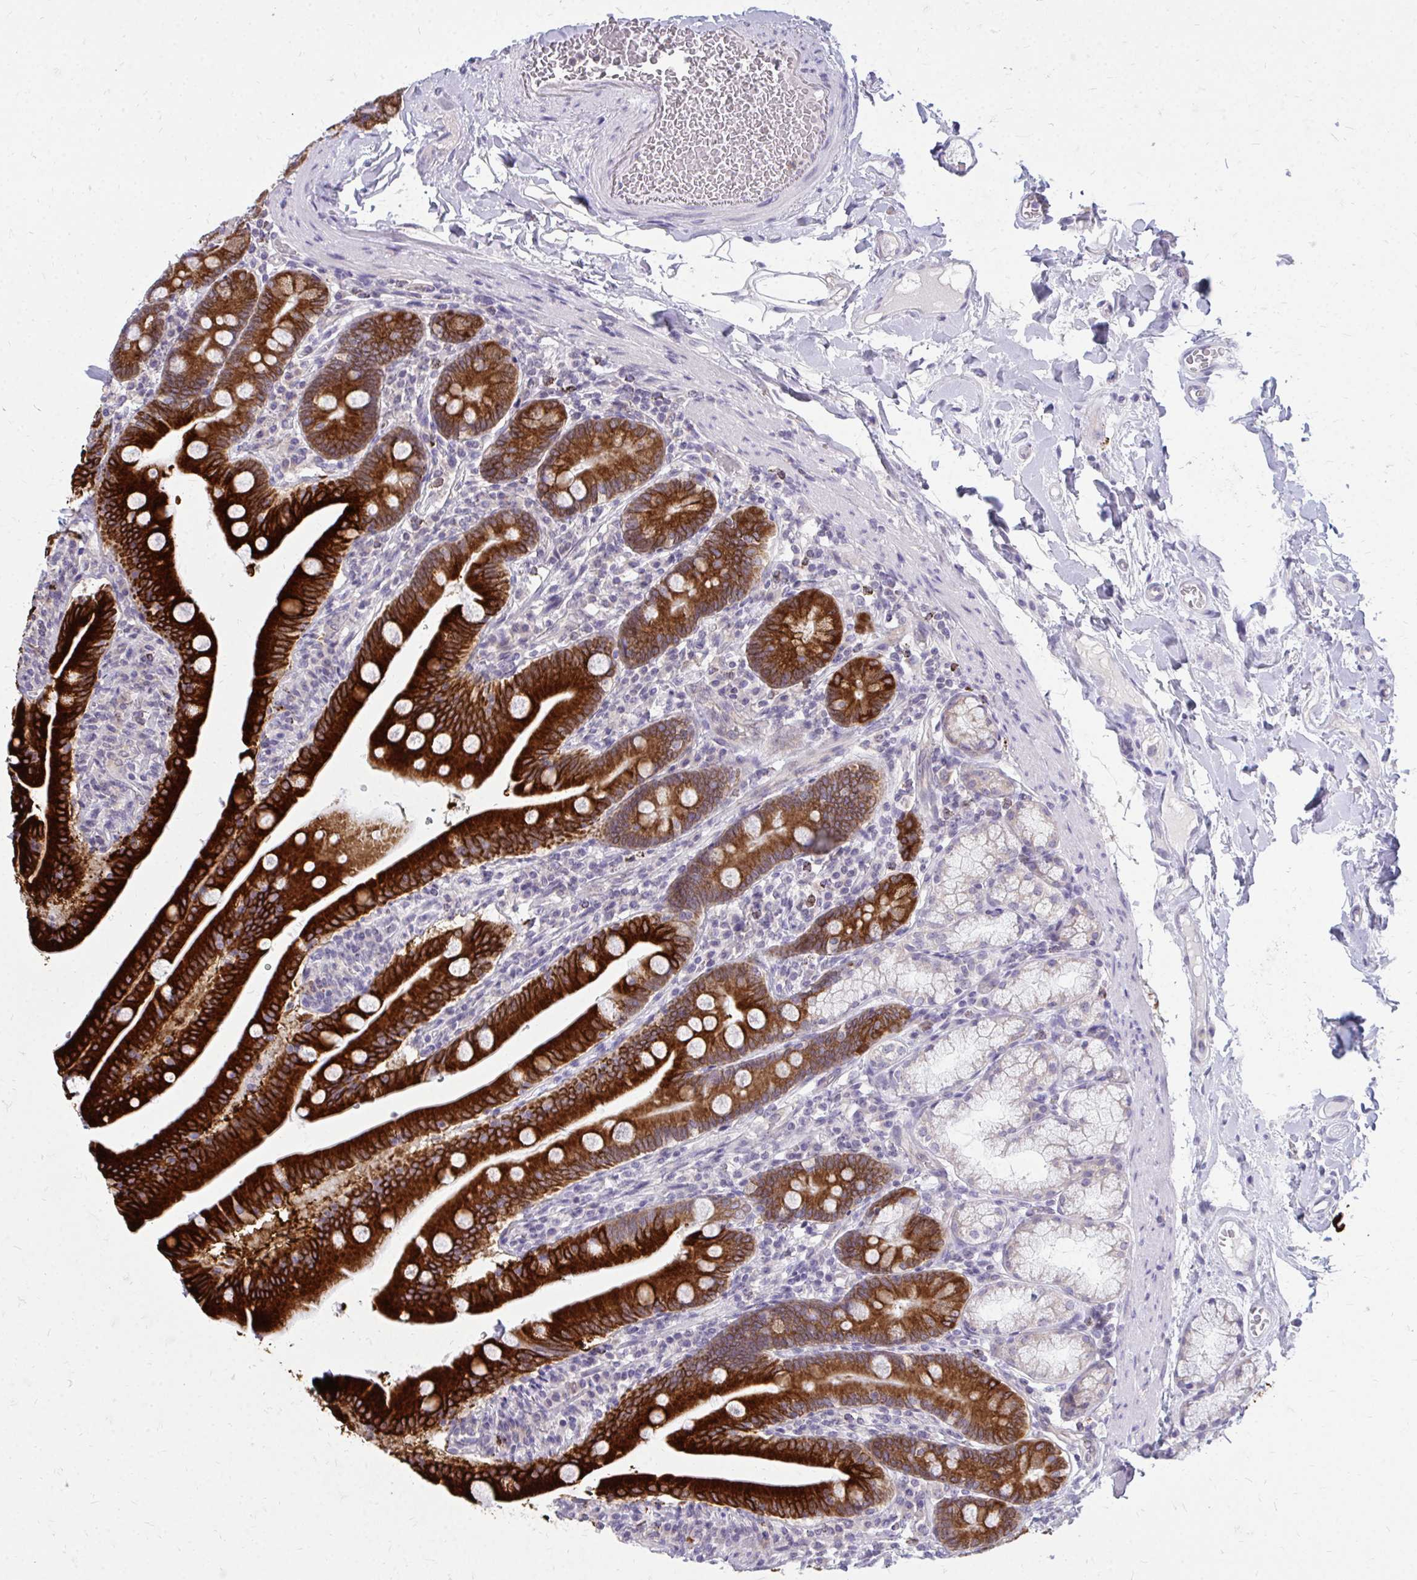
{"staining": {"intensity": "strong", "quantity": ">75%", "location": "cytoplasmic/membranous"}, "tissue": "duodenum", "cell_type": "Glandular cells", "image_type": "normal", "snomed": [{"axis": "morphology", "description": "Normal tissue, NOS"}, {"axis": "topography", "description": "Duodenum"}], "caption": "Immunohistochemistry (IHC) image of unremarkable human duodenum stained for a protein (brown), which demonstrates high levels of strong cytoplasmic/membranous staining in approximately >75% of glandular cells.", "gene": "ACSL5", "patient": {"sex": "female", "age": 67}}